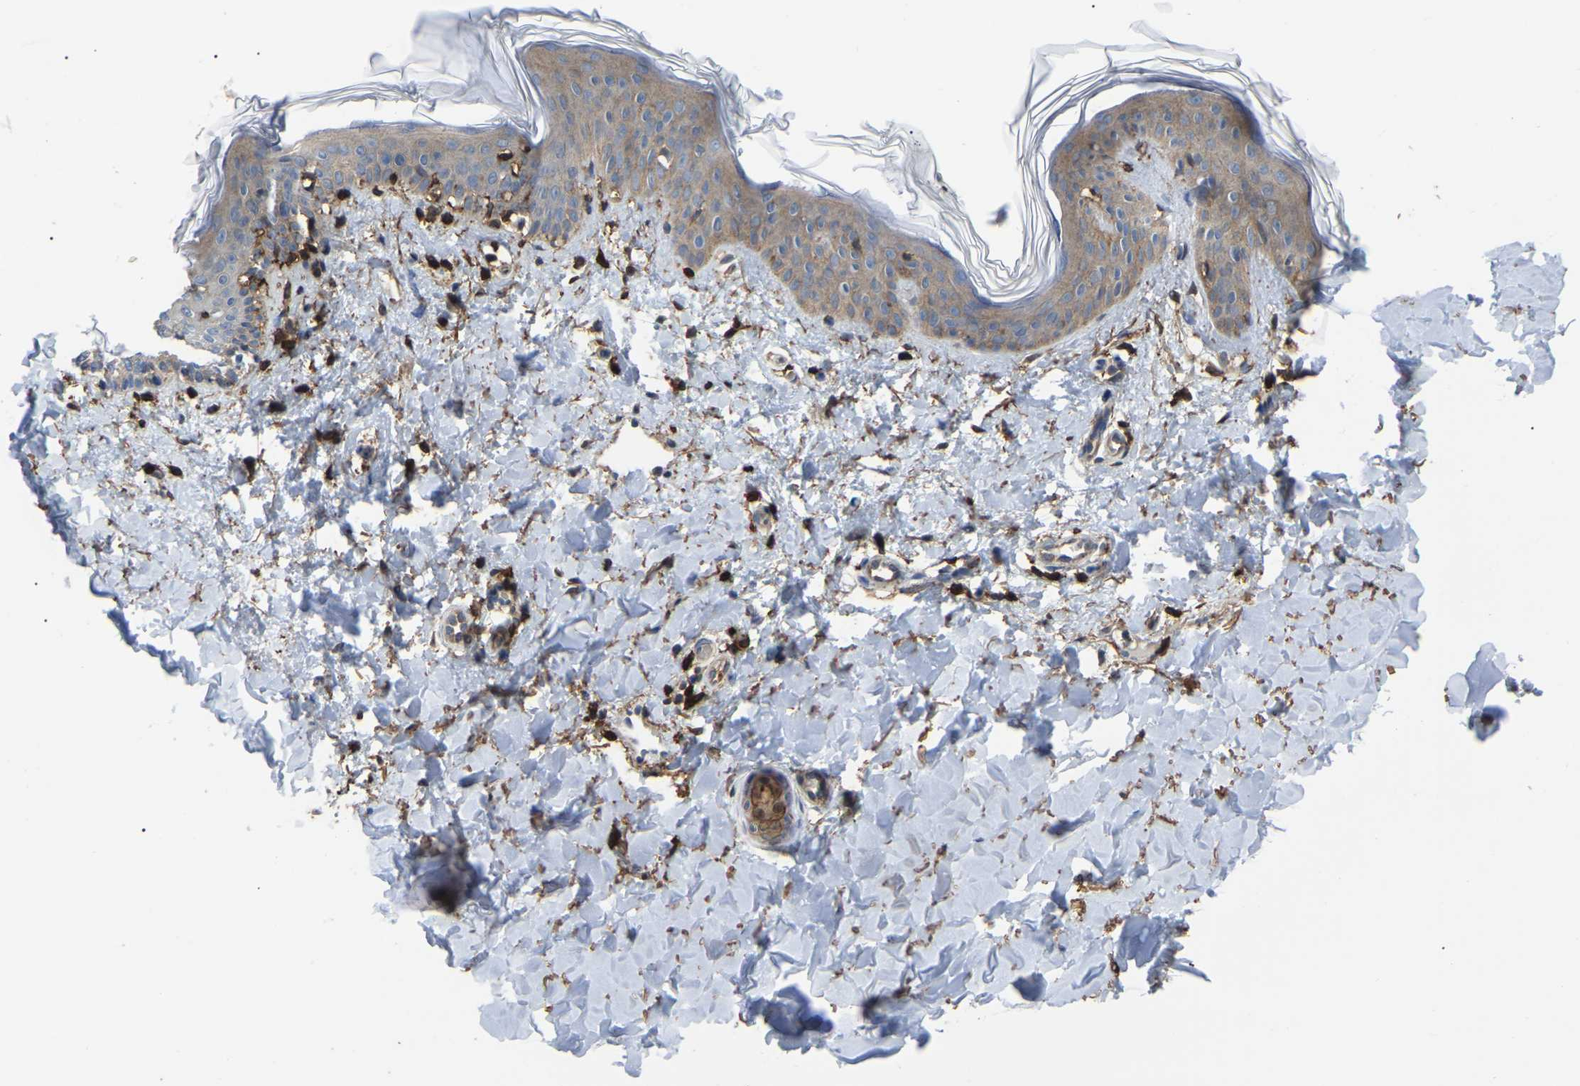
{"staining": {"intensity": "moderate", "quantity": ">75%", "location": "cytoplasmic/membranous"}, "tissue": "skin", "cell_type": "Fibroblasts", "image_type": "normal", "snomed": [{"axis": "morphology", "description": "Normal tissue, NOS"}, {"axis": "topography", "description": "Skin"}], "caption": "There is medium levels of moderate cytoplasmic/membranous staining in fibroblasts of normal skin, as demonstrated by immunohistochemical staining (brown color).", "gene": "CIT", "patient": {"sex": "female", "age": 17}}